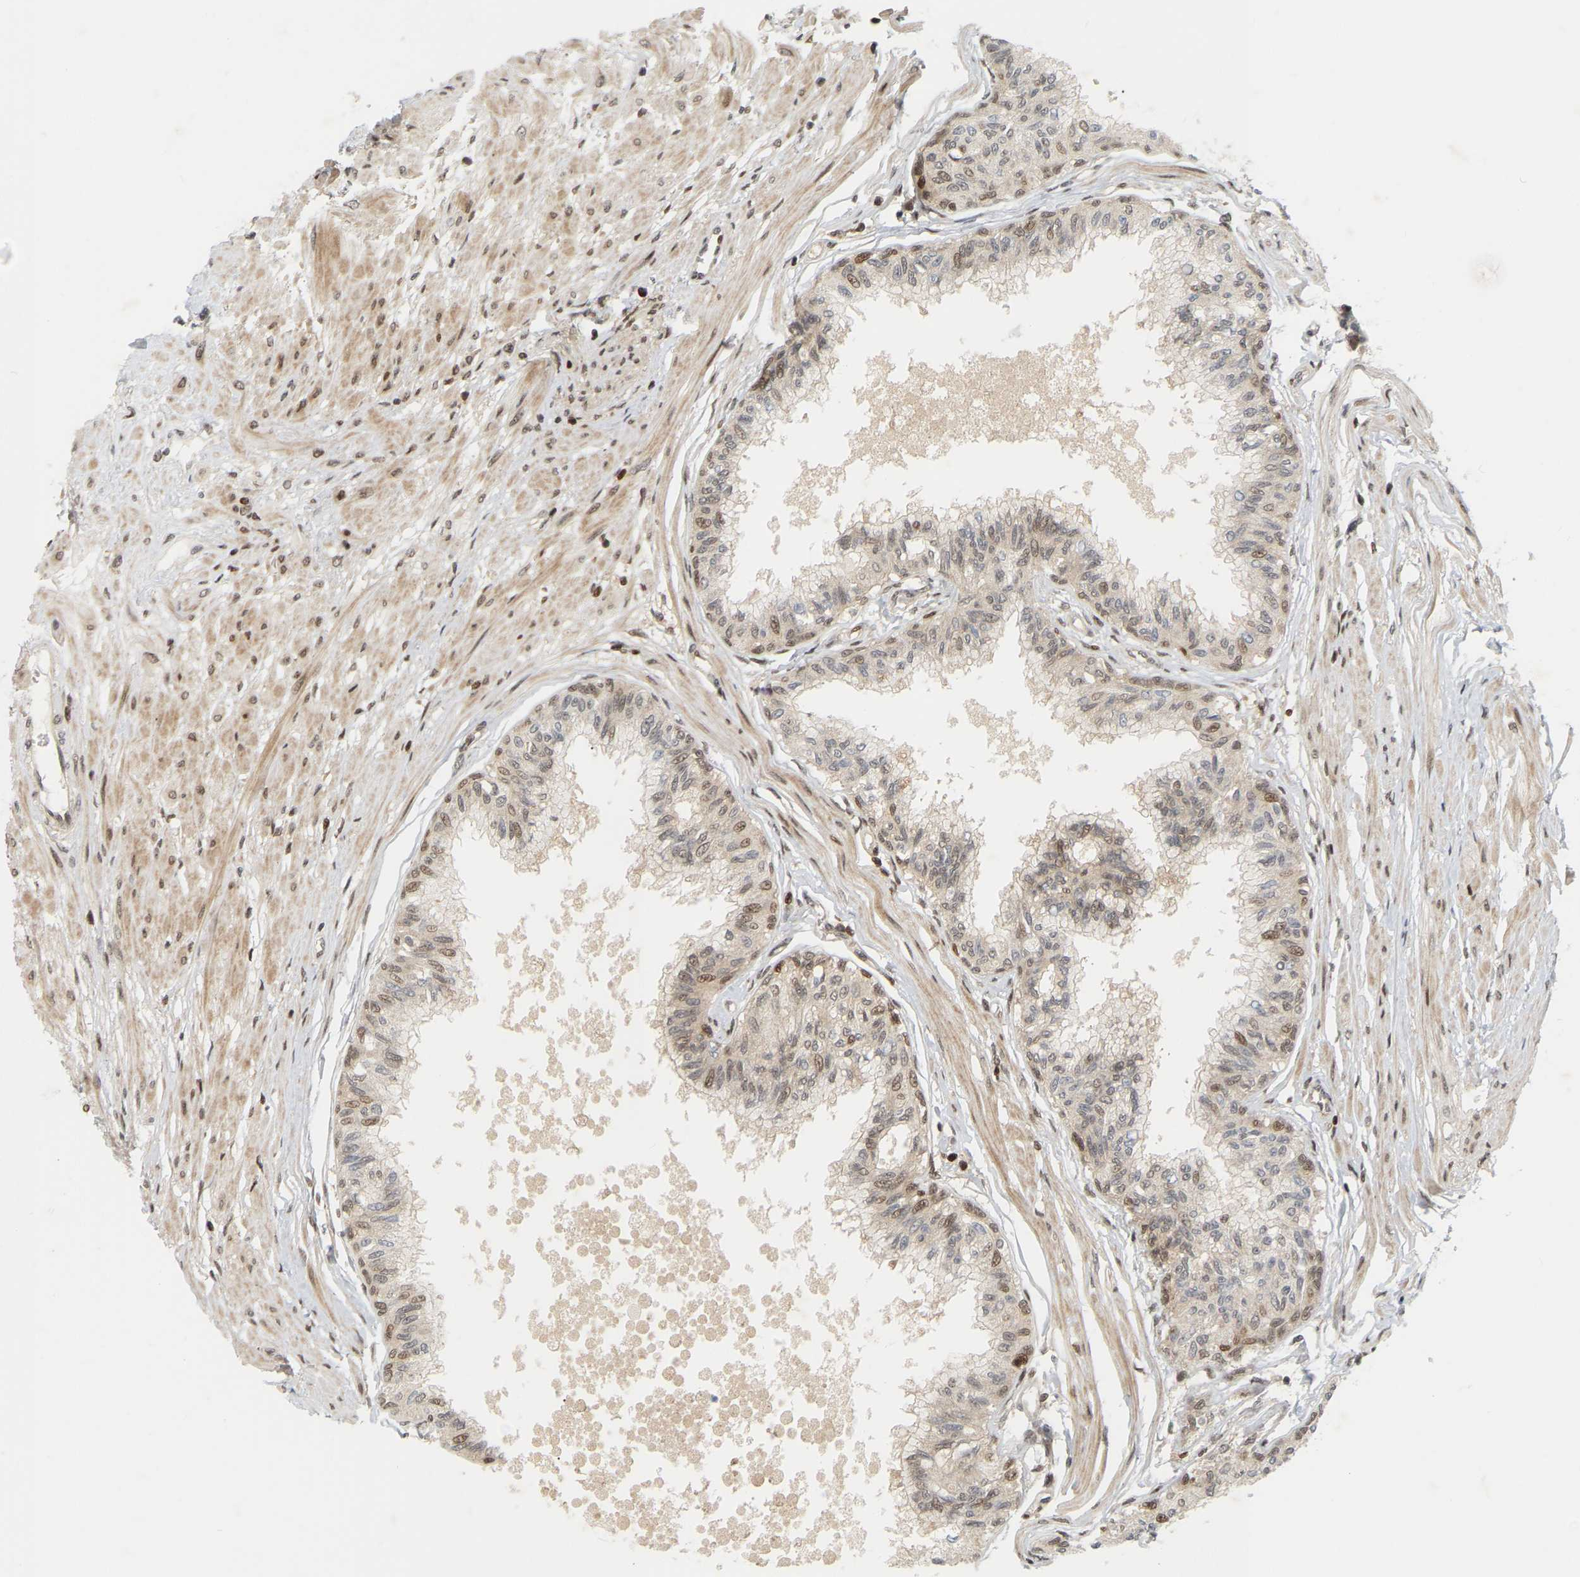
{"staining": {"intensity": "moderate", "quantity": "25%-75%", "location": "nuclear"}, "tissue": "prostate", "cell_type": "Glandular cells", "image_type": "normal", "snomed": [{"axis": "morphology", "description": "Normal tissue, NOS"}, {"axis": "topography", "description": "Prostate"}, {"axis": "topography", "description": "Seminal veicle"}], "caption": "Moderate nuclear expression for a protein is seen in about 25%-75% of glandular cells of benign prostate using immunohistochemistry.", "gene": "NFE2L2", "patient": {"sex": "male", "age": 60}}